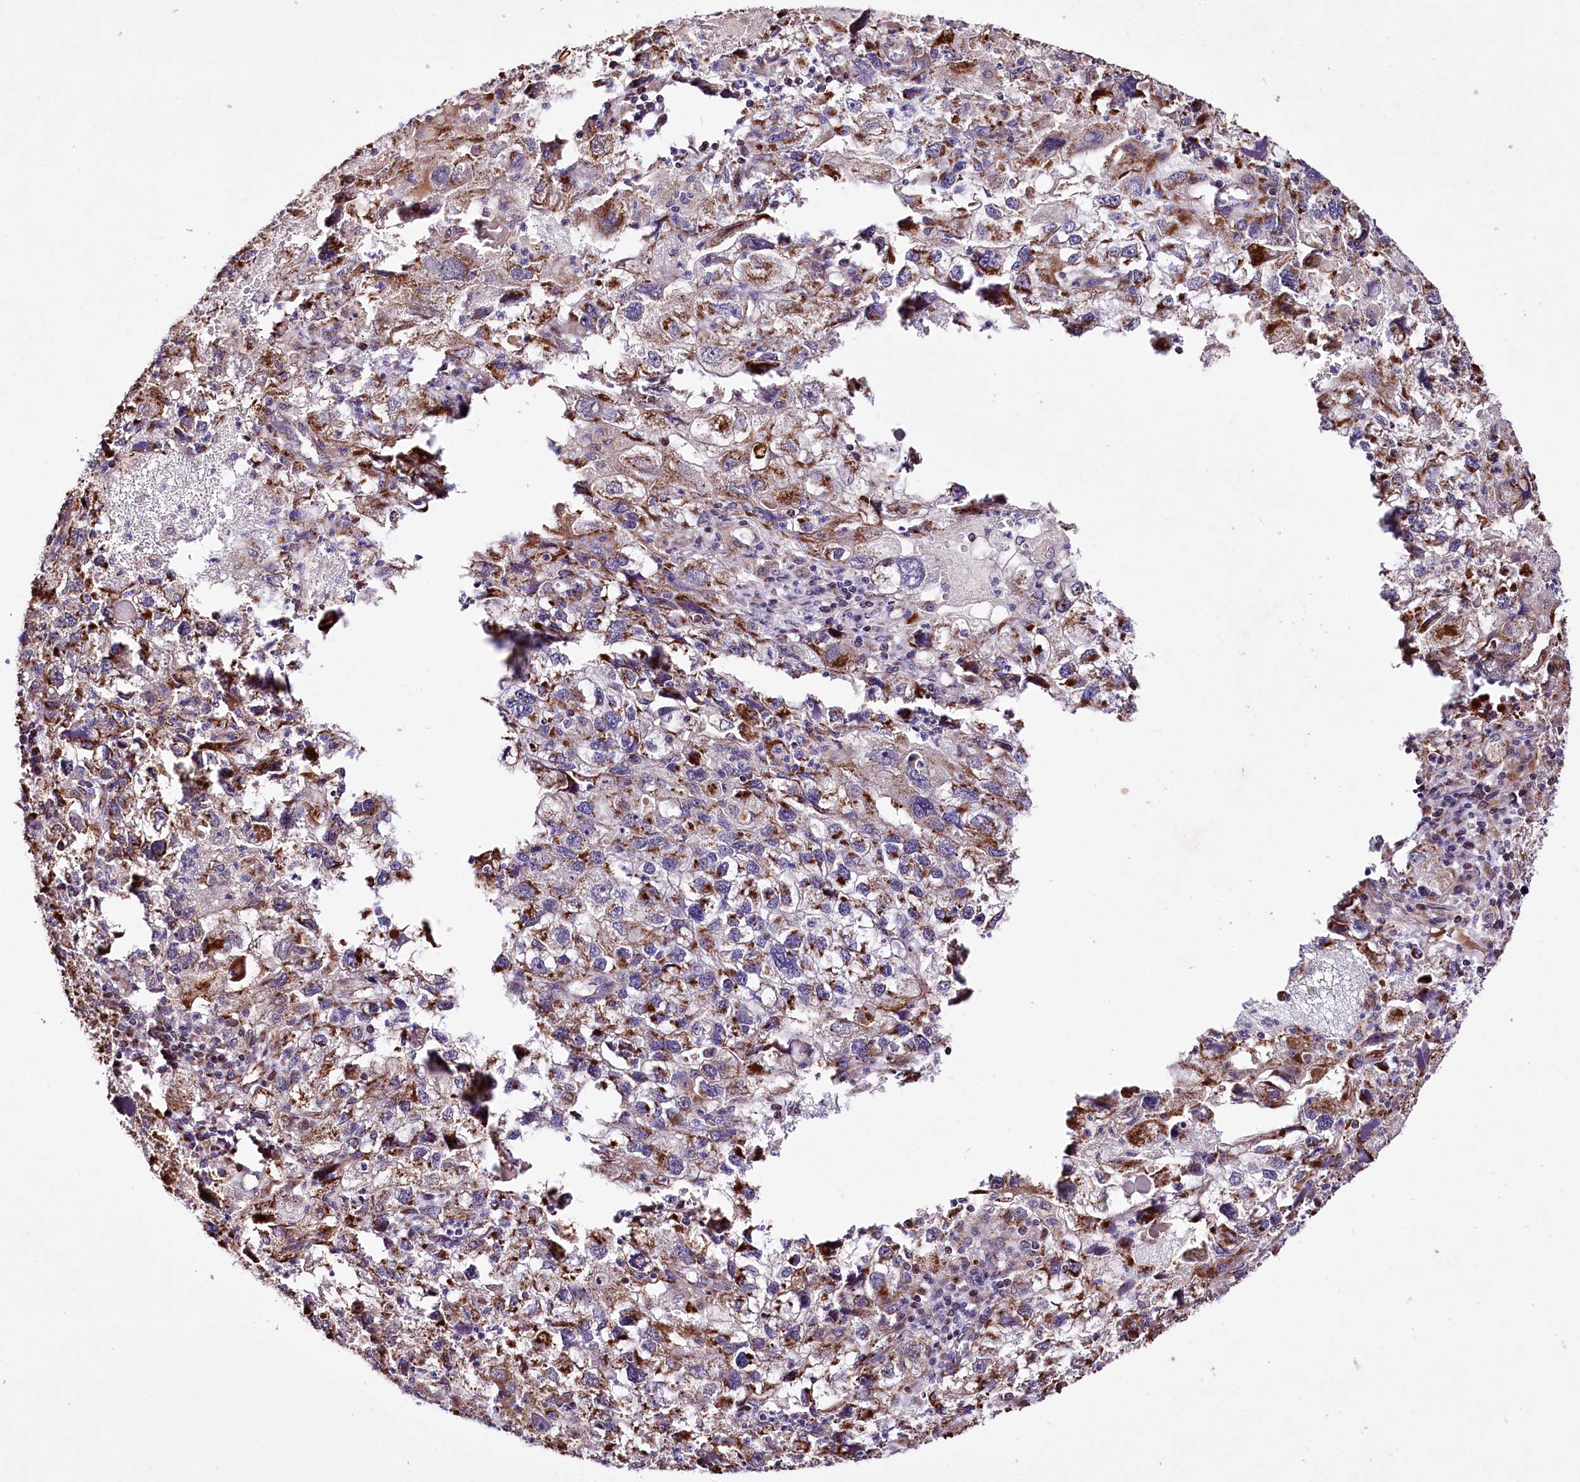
{"staining": {"intensity": "moderate", "quantity": "25%-75%", "location": "cytoplasmic/membranous"}, "tissue": "endometrial cancer", "cell_type": "Tumor cells", "image_type": "cancer", "snomed": [{"axis": "morphology", "description": "Adenocarcinoma, NOS"}, {"axis": "topography", "description": "Endometrium"}], "caption": "Protein expression analysis of human endometrial cancer reveals moderate cytoplasmic/membranous positivity in approximately 25%-75% of tumor cells.", "gene": "ST7", "patient": {"sex": "female", "age": 49}}